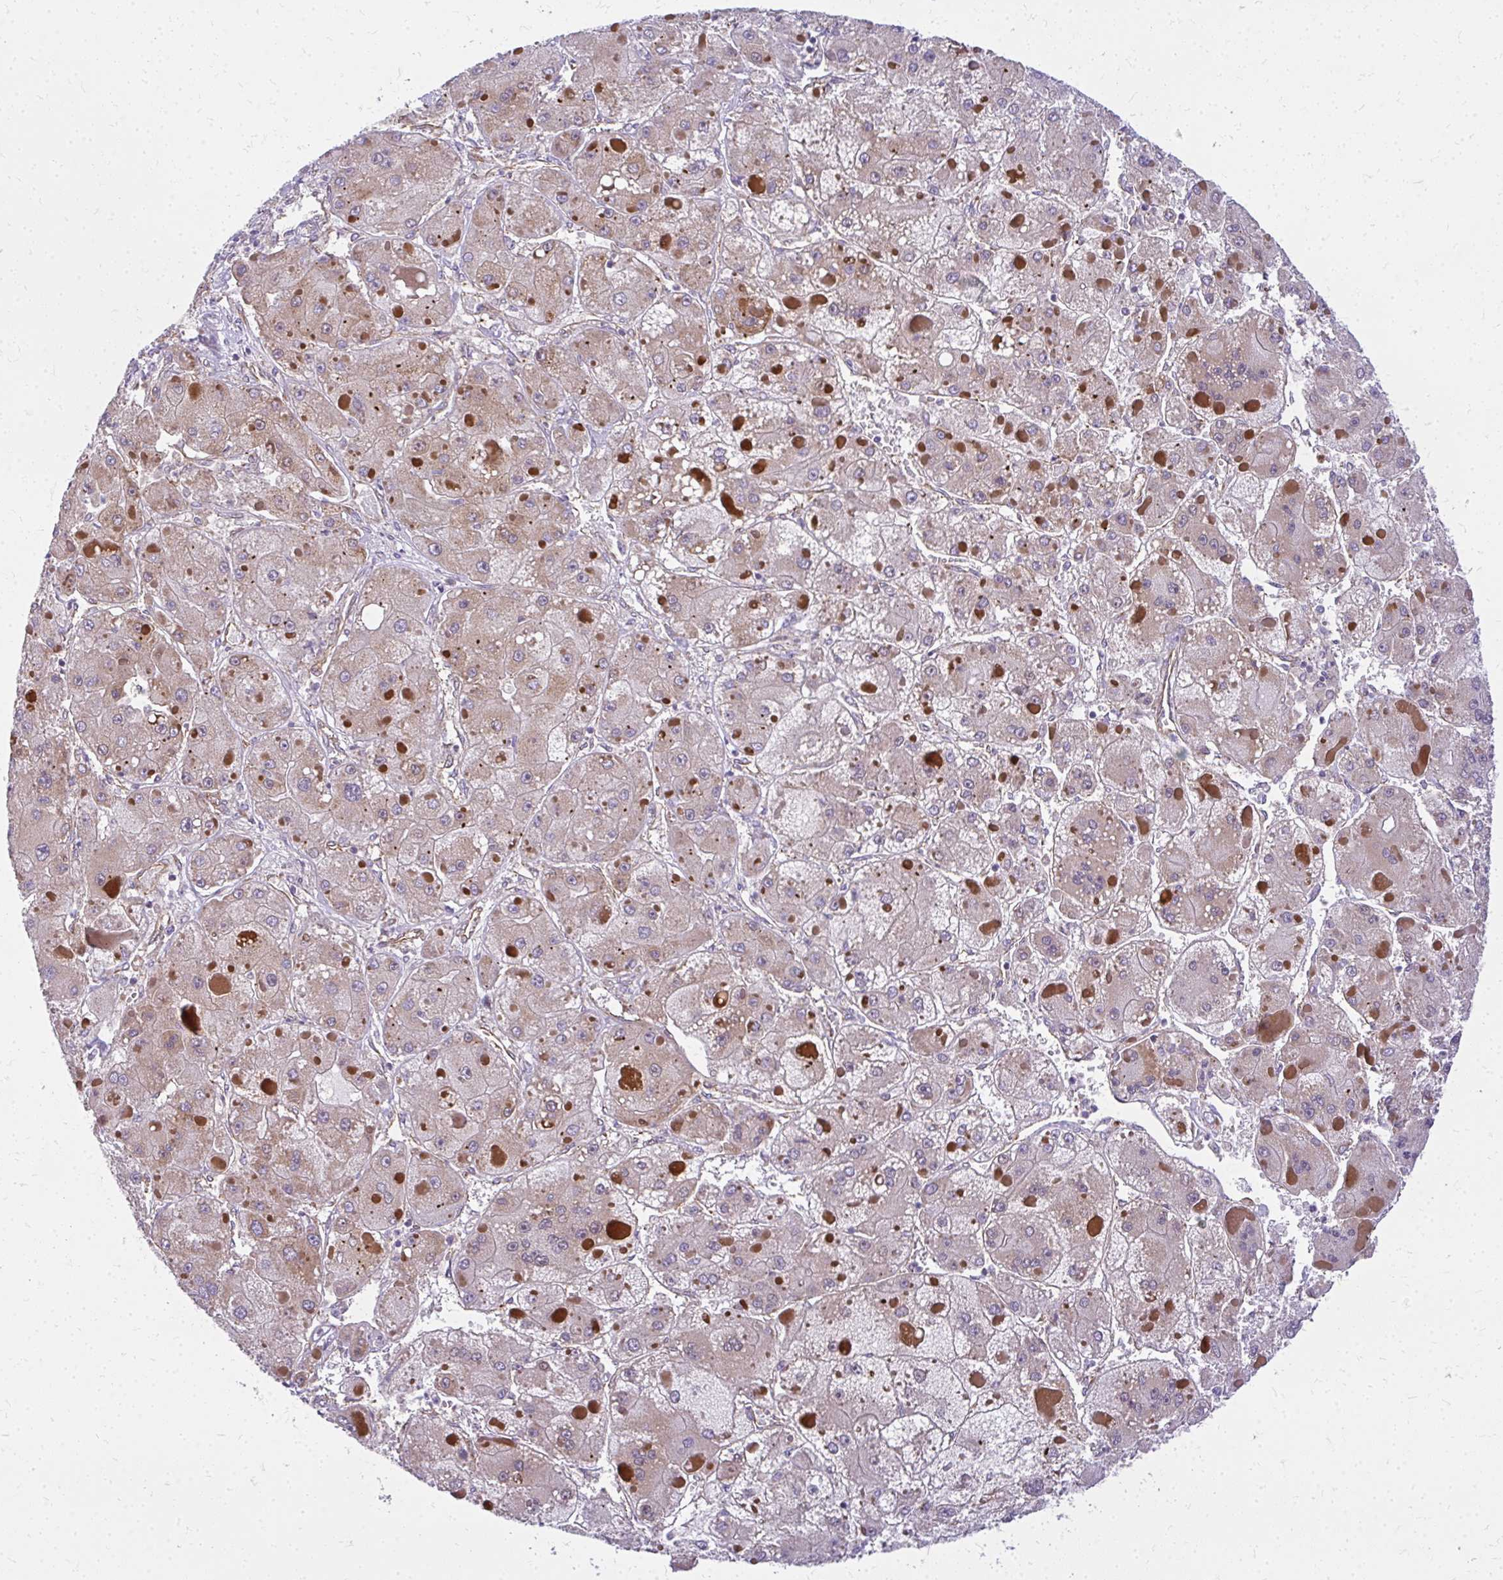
{"staining": {"intensity": "moderate", "quantity": "25%-75%", "location": "cytoplasmic/membranous"}, "tissue": "liver cancer", "cell_type": "Tumor cells", "image_type": "cancer", "snomed": [{"axis": "morphology", "description": "Carcinoma, Hepatocellular, NOS"}, {"axis": "topography", "description": "Liver"}], "caption": "The image shows immunohistochemical staining of liver cancer (hepatocellular carcinoma). There is moderate cytoplasmic/membranous expression is appreciated in about 25%-75% of tumor cells. The staining is performed using DAB (3,3'-diaminobenzidine) brown chromogen to label protein expression. The nuclei are counter-stained blue using hematoxylin.", "gene": "RSKR", "patient": {"sex": "female", "age": 73}}